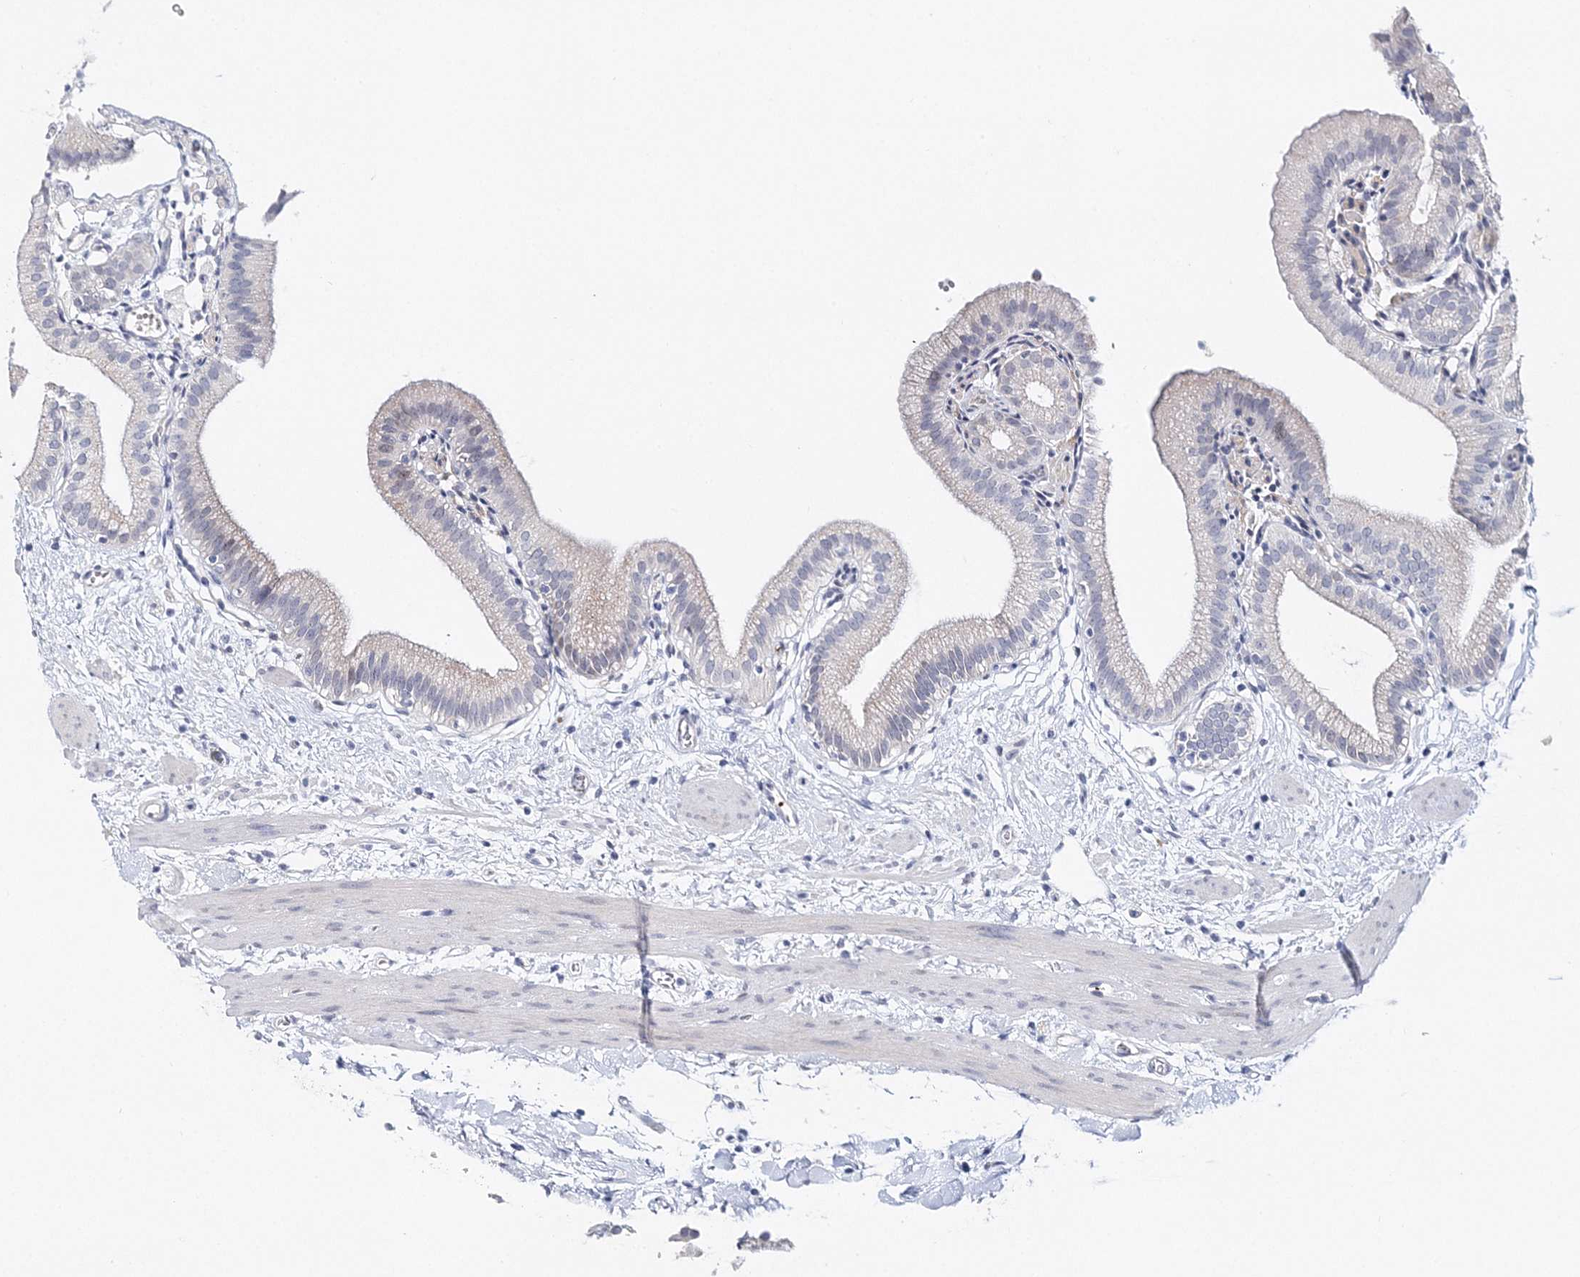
{"staining": {"intensity": "negative", "quantity": "none", "location": "none"}, "tissue": "gallbladder", "cell_type": "Glandular cells", "image_type": "normal", "snomed": [{"axis": "morphology", "description": "Normal tissue, NOS"}, {"axis": "topography", "description": "Gallbladder"}], "caption": "An immunohistochemistry (IHC) photomicrograph of unremarkable gallbladder is shown. There is no staining in glandular cells of gallbladder. The staining is performed using DAB (3,3'-diaminobenzidine) brown chromogen with nuclei counter-stained in using hematoxylin.", "gene": "MYOZ2", "patient": {"sex": "male", "age": 55}}